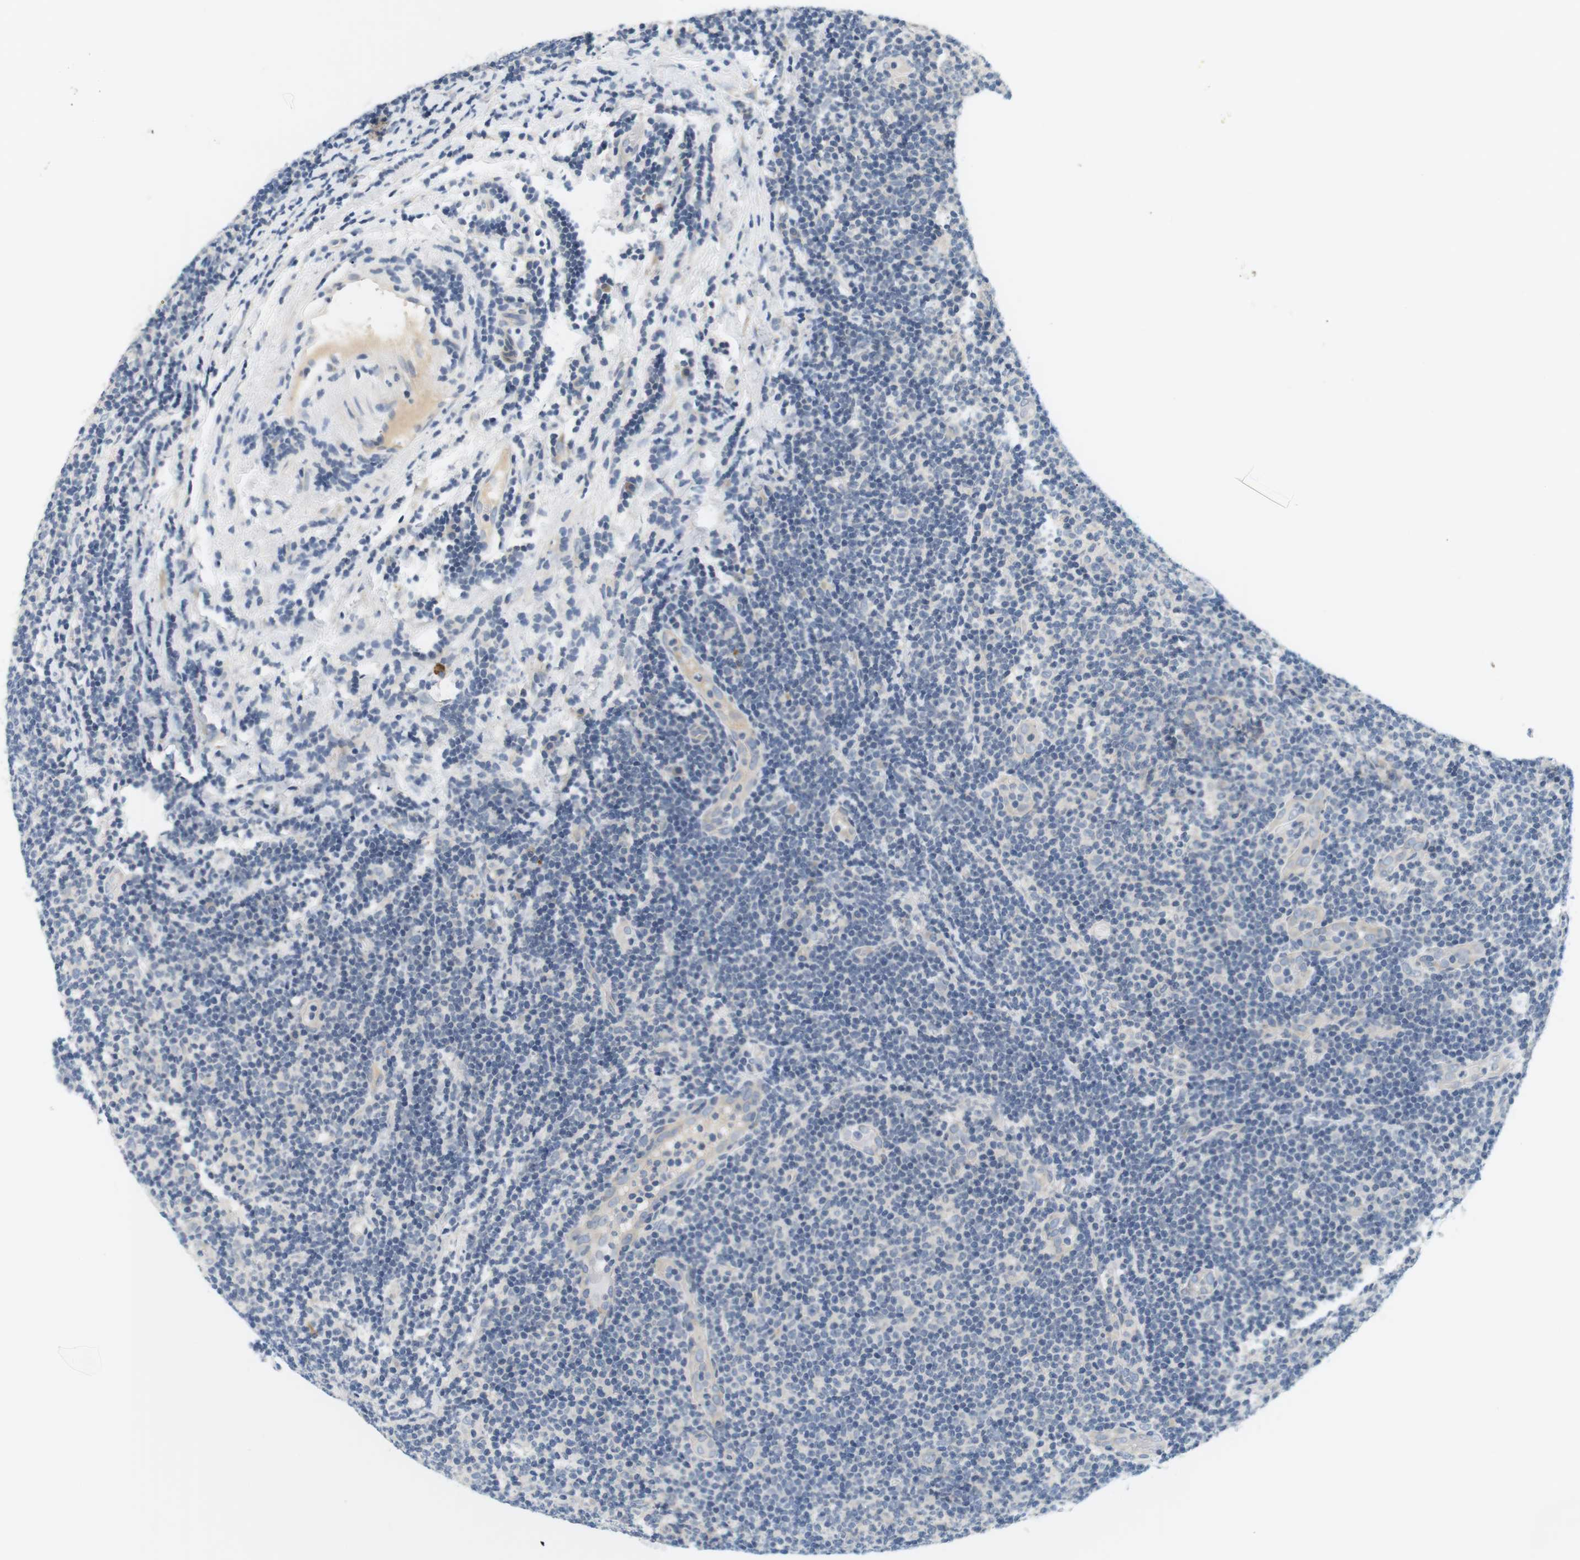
{"staining": {"intensity": "negative", "quantity": "none", "location": "none"}, "tissue": "lymphoma", "cell_type": "Tumor cells", "image_type": "cancer", "snomed": [{"axis": "morphology", "description": "Malignant lymphoma, non-Hodgkin's type, Low grade"}, {"axis": "topography", "description": "Lymph node"}], "caption": "Tumor cells are negative for protein expression in human lymphoma.", "gene": "EVA1C", "patient": {"sex": "male", "age": 83}}